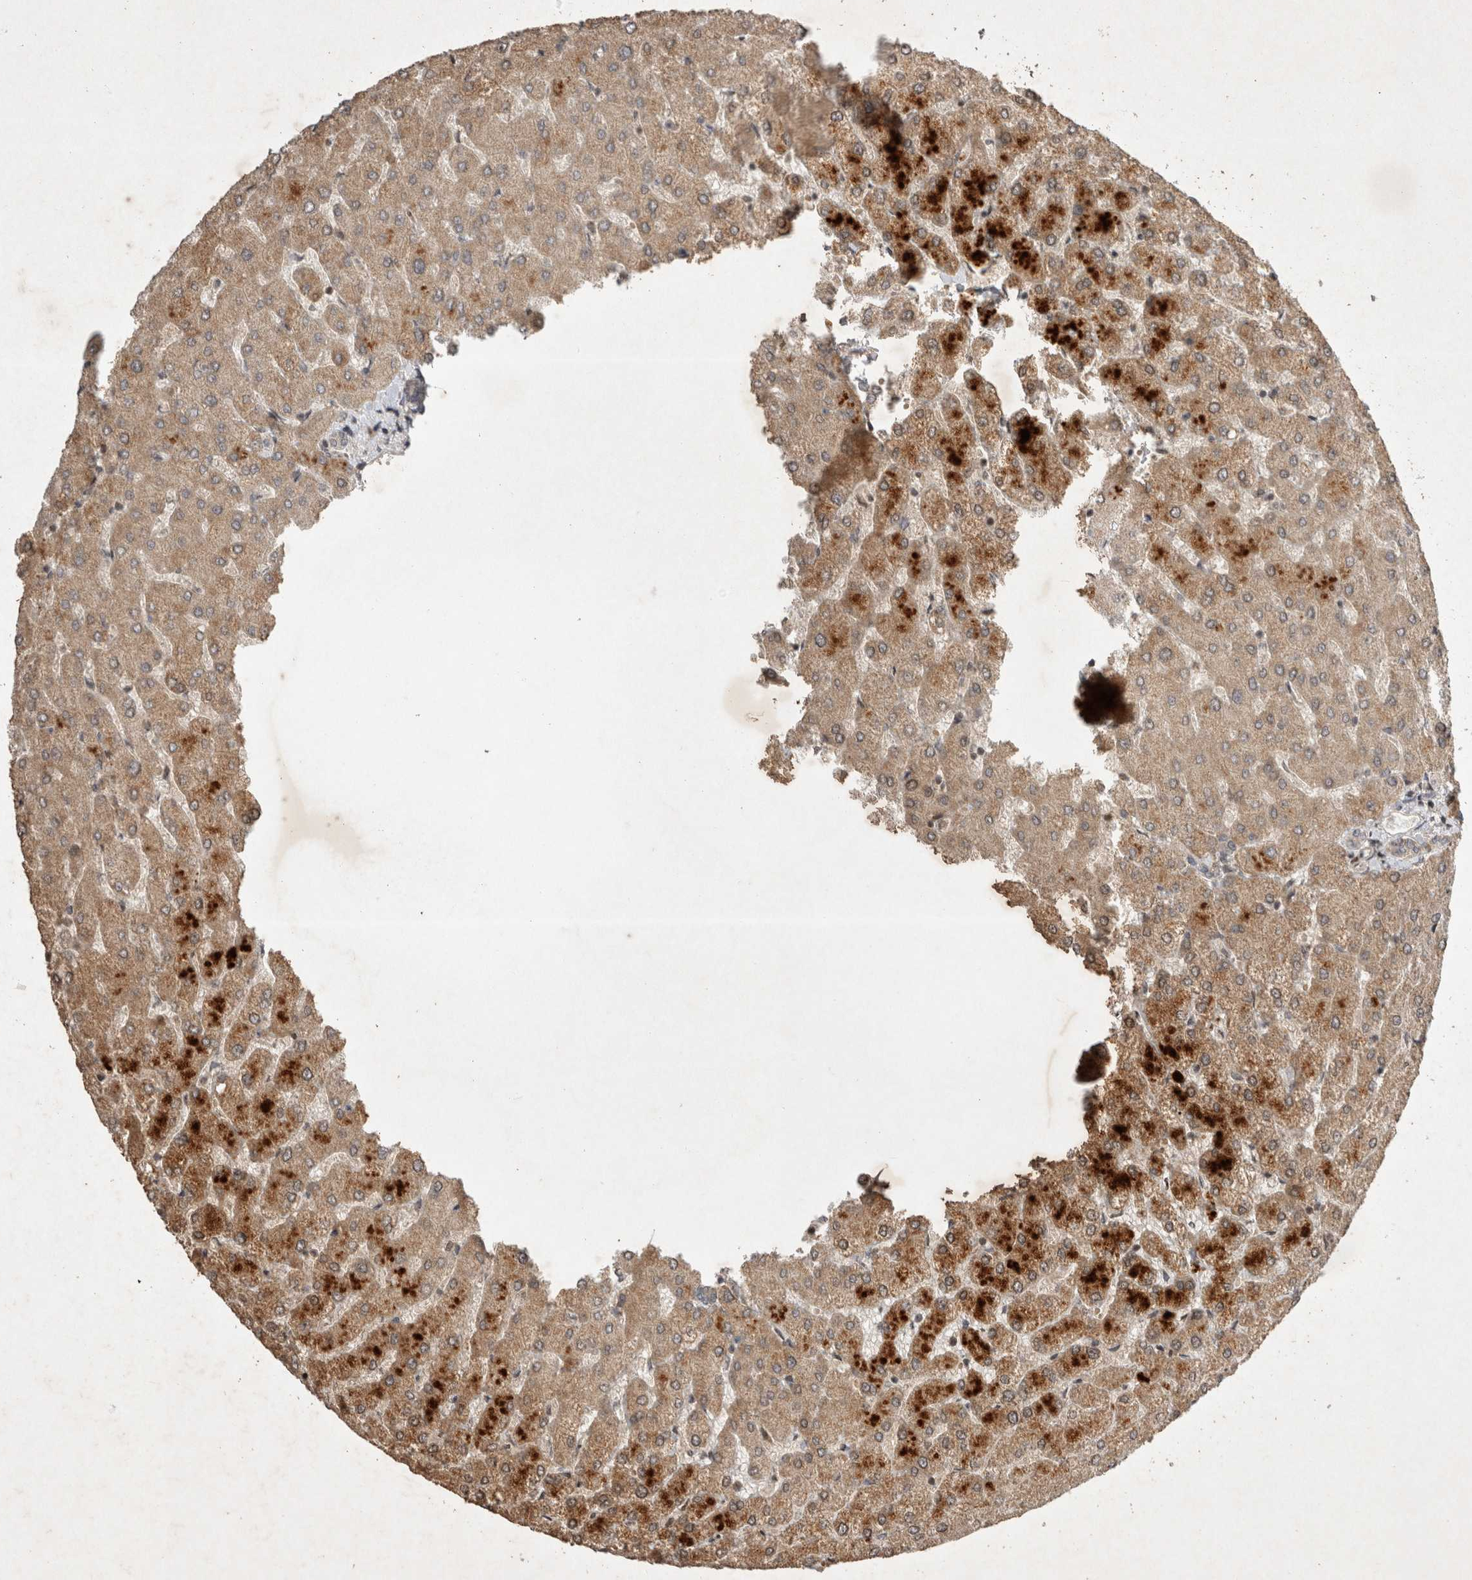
{"staining": {"intensity": "weak", "quantity": "<25%", "location": "cytoplasmic/membranous"}, "tissue": "liver", "cell_type": "Cholangiocytes", "image_type": "normal", "snomed": [{"axis": "morphology", "description": "Normal tissue, NOS"}, {"axis": "topography", "description": "Liver"}], "caption": "IHC image of unremarkable liver: human liver stained with DAB demonstrates no significant protein positivity in cholangiocytes.", "gene": "EIF2AK1", "patient": {"sex": "female", "age": 54}}